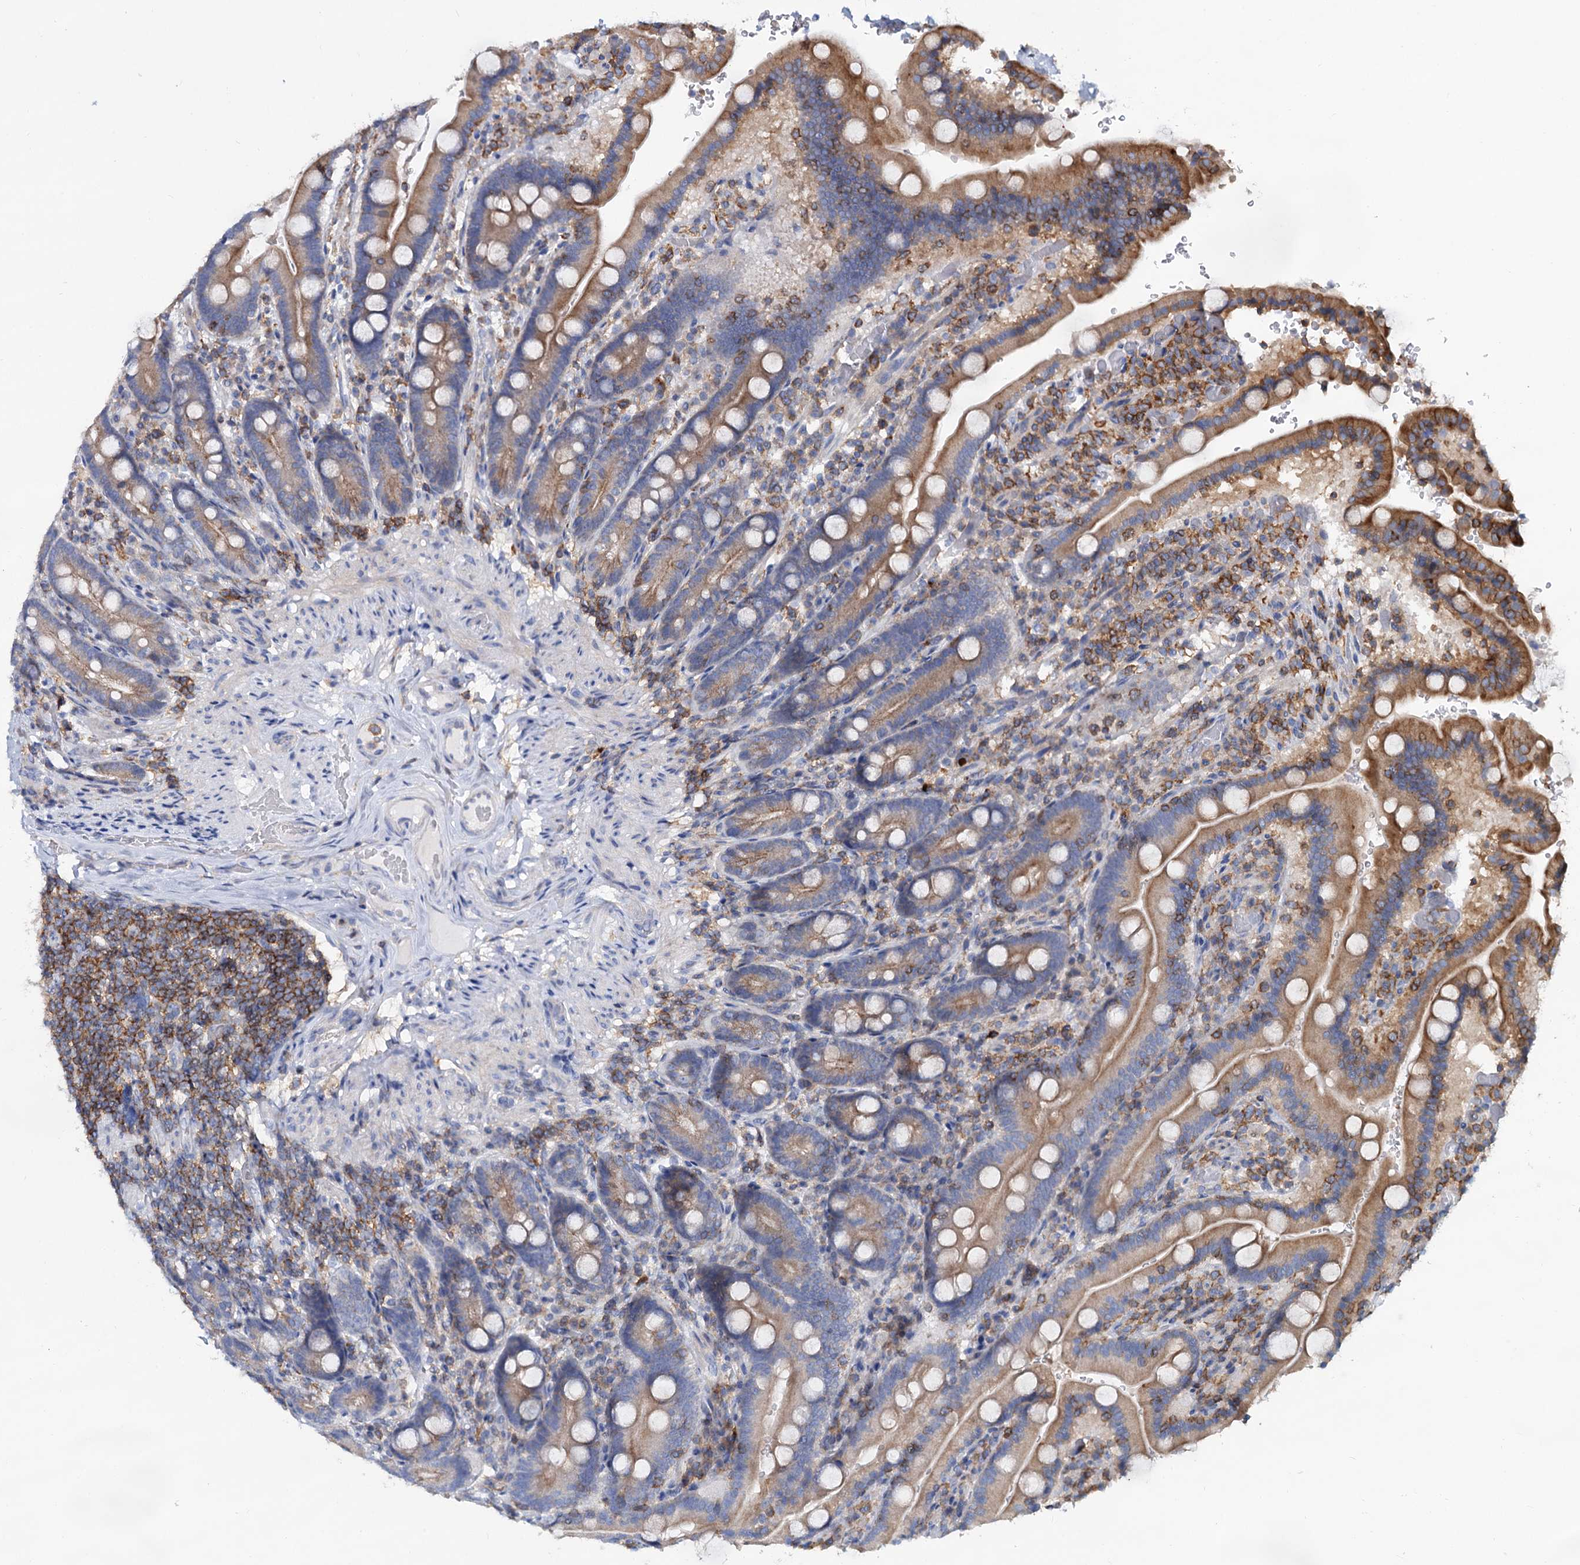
{"staining": {"intensity": "moderate", "quantity": ">75%", "location": "cytoplasmic/membranous"}, "tissue": "duodenum", "cell_type": "Glandular cells", "image_type": "normal", "snomed": [{"axis": "morphology", "description": "Normal tissue, NOS"}, {"axis": "topography", "description": "Duodenum"}], "caption": "DAB immunohistochemical staining of benign human duodenum exhibits moderate cytoplasmic/membranous protein positivity in approximately >75% of glandular cells.", "gene": "LRCH4", "patient": {"sex": "female", "age": 62}}